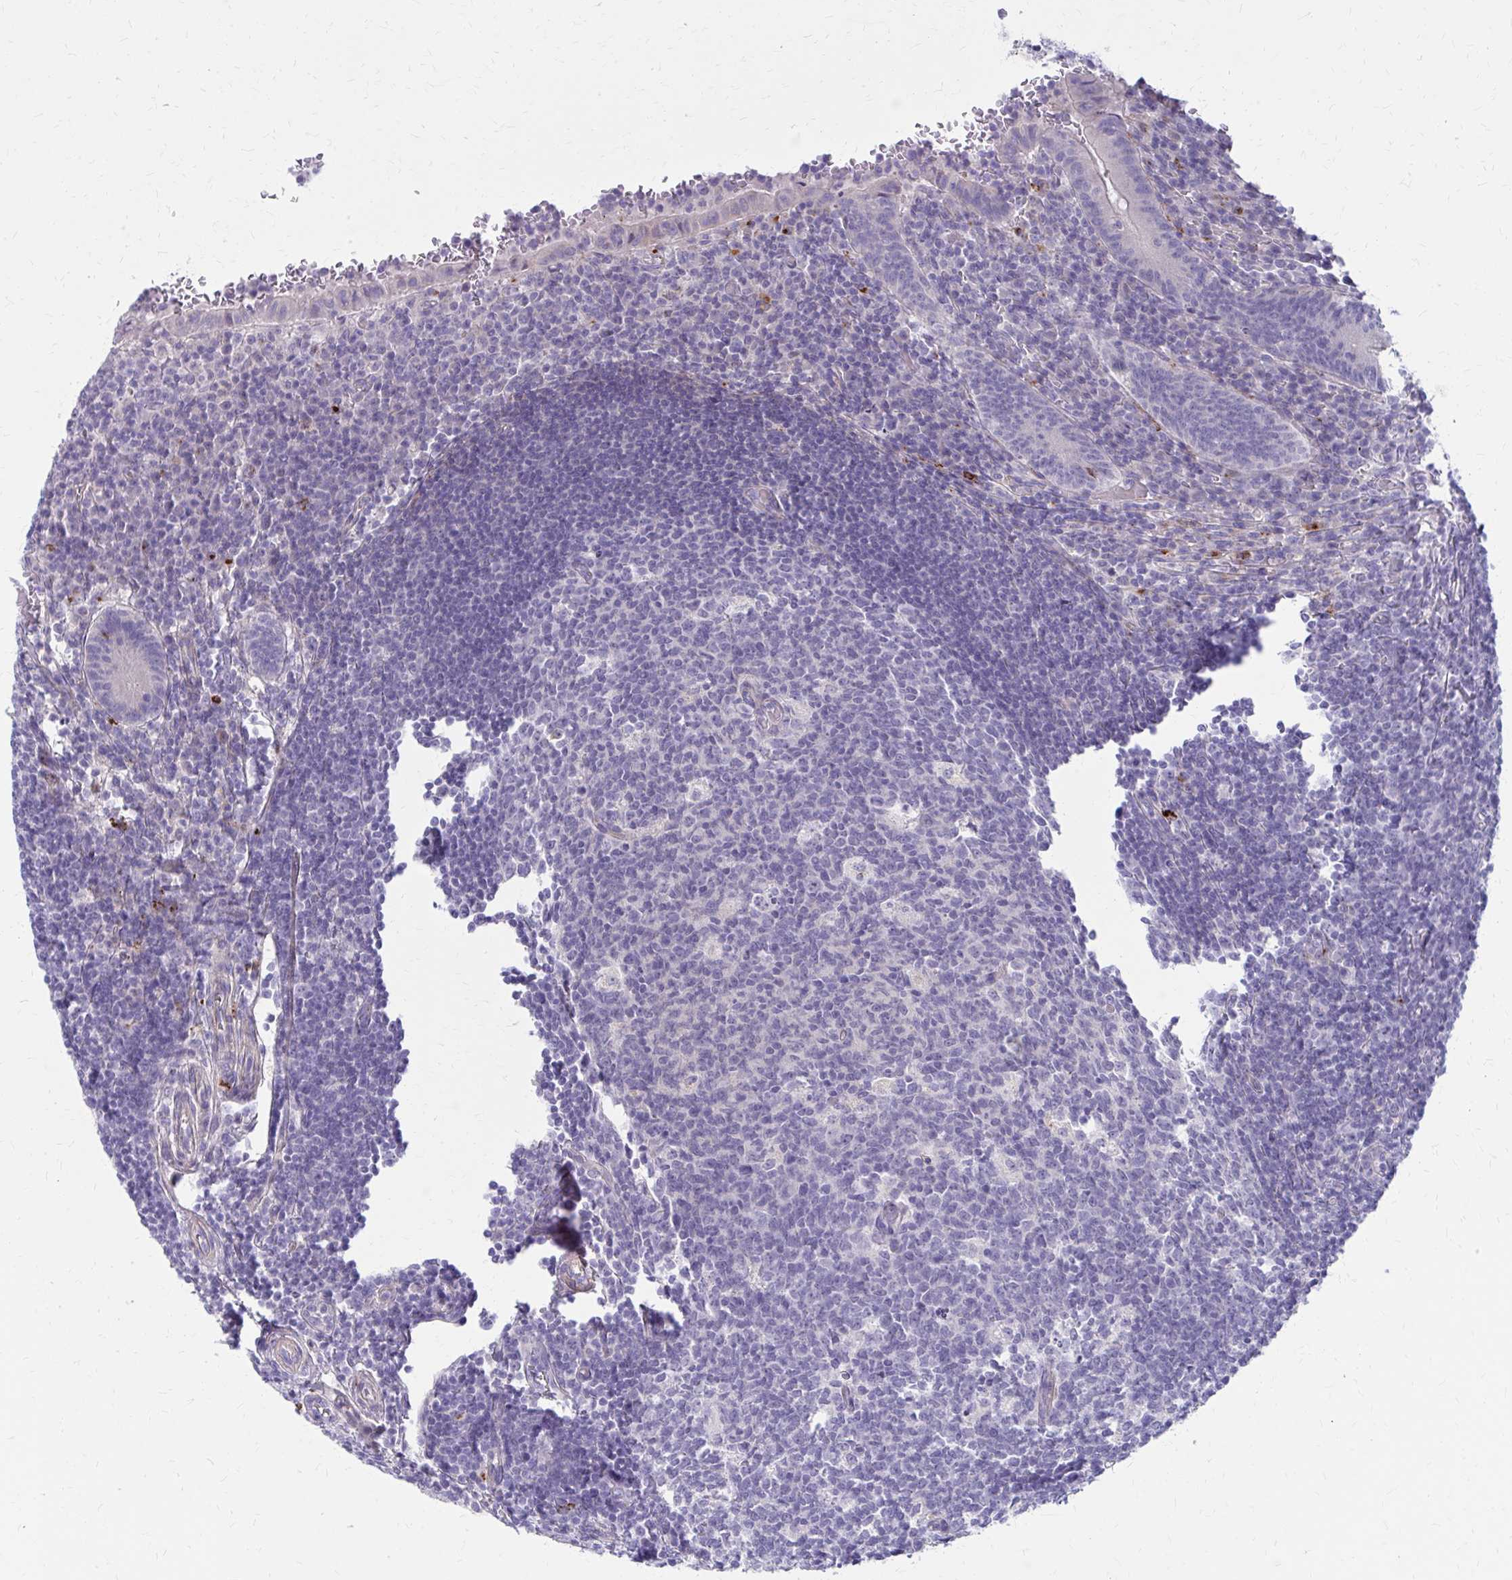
{"staining": {"intensity": "moderate", "quantity": "25%-75%", "location": "cytoplasmic/membranous"}, "tissue": "appendix", "cell_type": "Glandular cells", "image_type": "normal", "snomed": [{"axis": "morphology", "description": "Normal tissue, NOS"}, {"axis": "topography", "description": "Appendix"}], "caption": "Human appendix stained with a brown dye reveals moderate cytoplasmic/membranous positive expression in approximately 25%-75% of glandular cells.", "gene": "GLYATL2", "patient": {"sex": "male", "age": 18}}